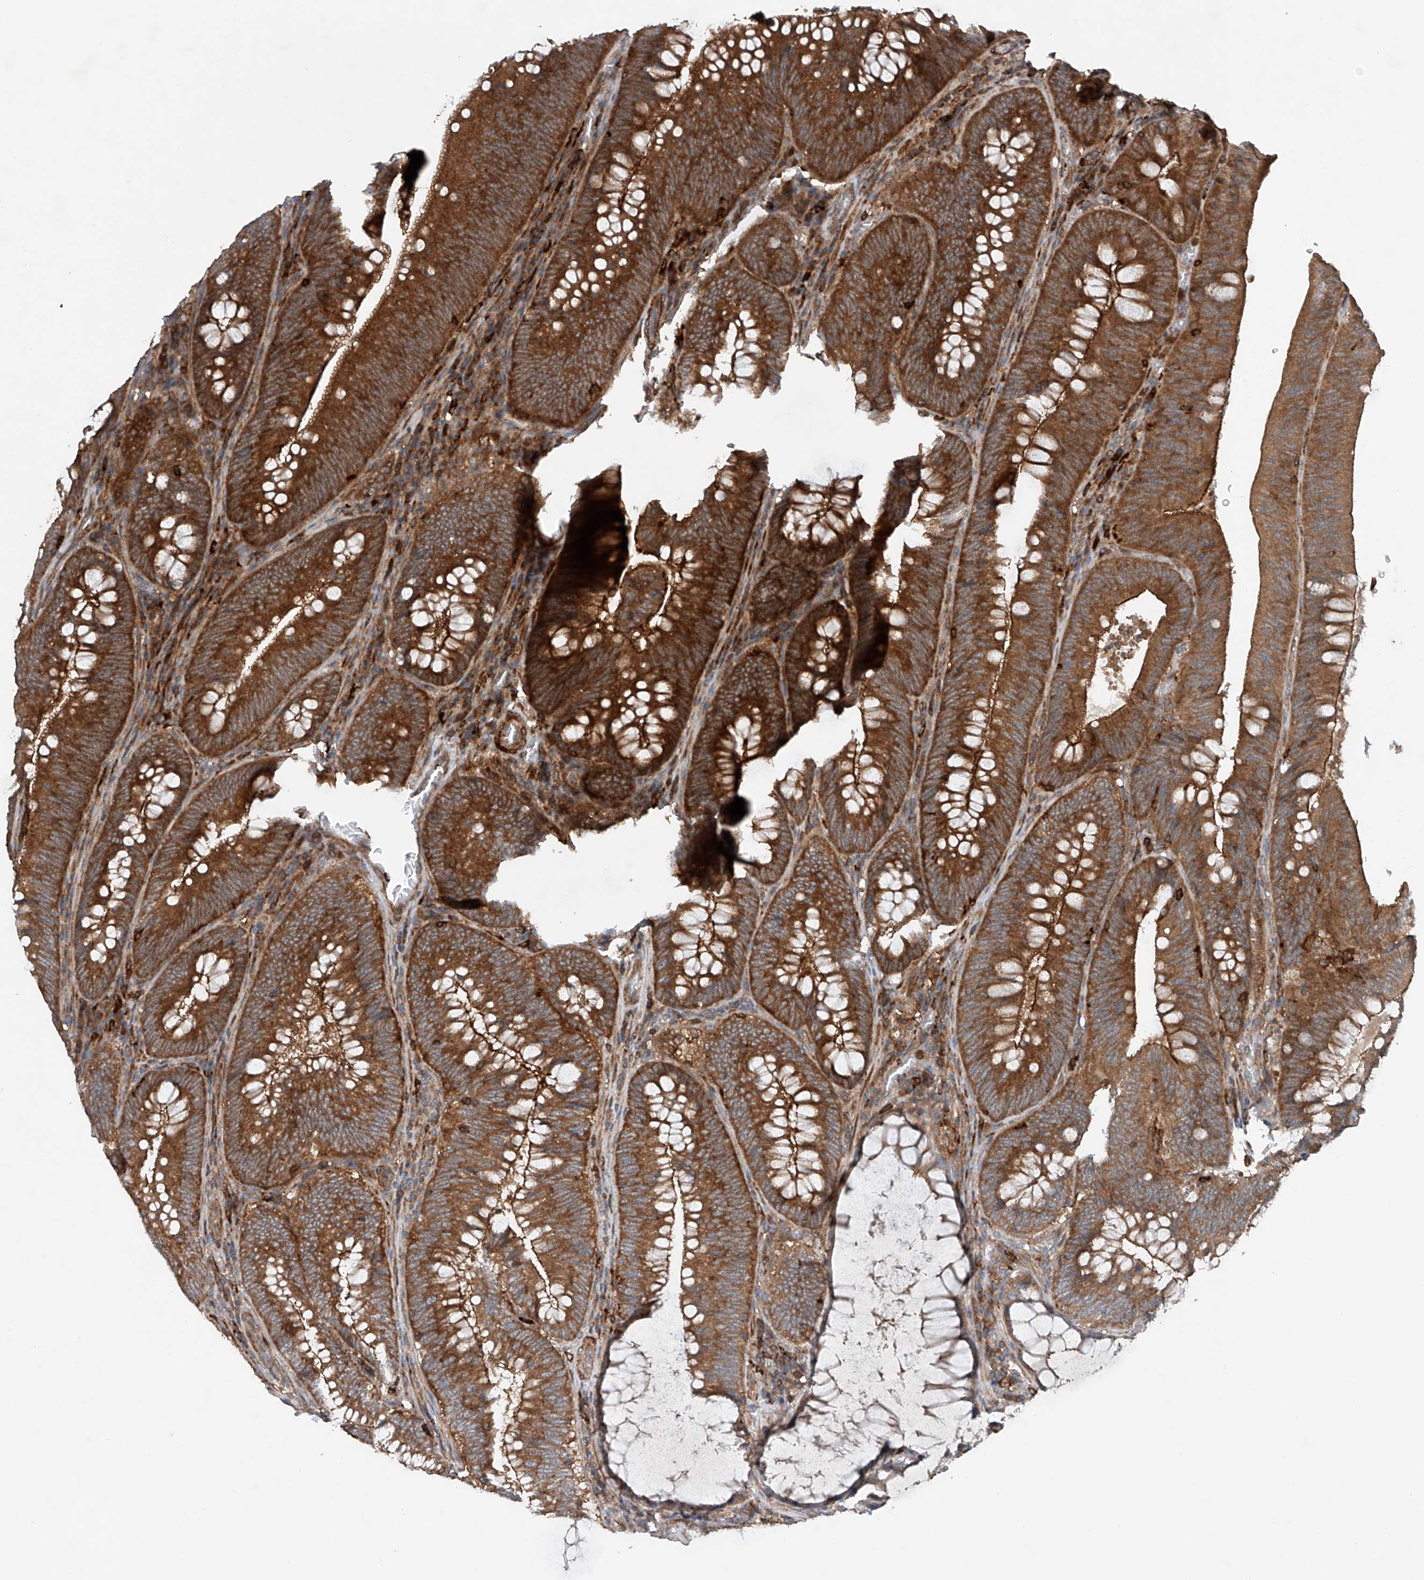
{"staining": {"intensity": "strong", "quantity": ">75%", "location": "cytoplasmic/membranous"}, "tissue": "colorectal cancer", "cell_type": "Tumor cells", "image_type": "cancer", "snomed": [{"axis": "morphology", "description": "Normal tissue, NOS"}, {"axis": "topography", "description": "Colon"}], "caption": "Protein positivity by IHC shows strong cytoplasmic/membranous expression in approximately >75% of tumor cells in colorectal cancer. The staining was performed using DAB to visualize the protein expression in brown, while the nuclei were stained in blue with hematoxylin (Magnification: 20x).", "gene": "CEP85L", "patient": {"sex": "female", "age": 82}}